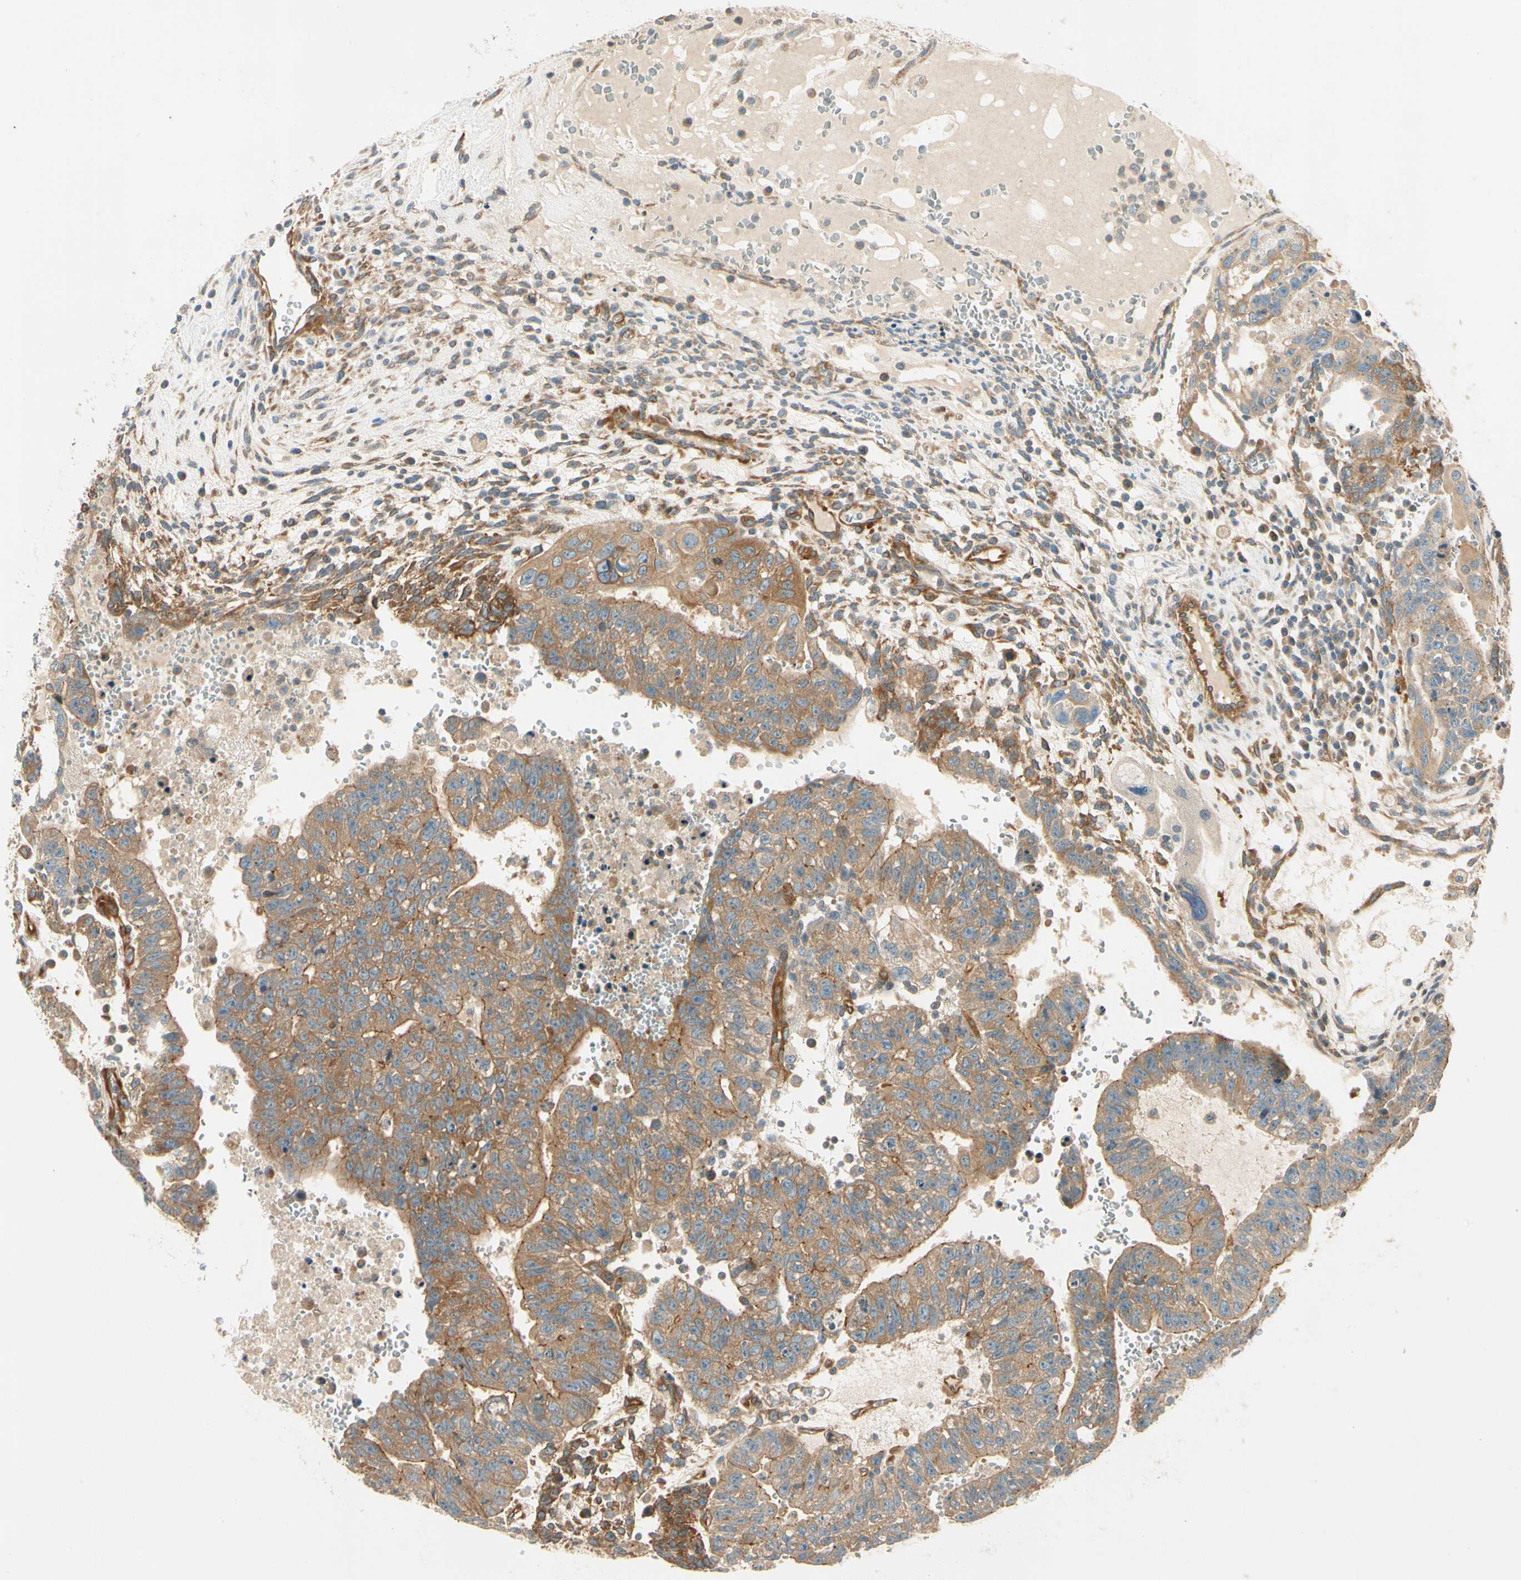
{"staining": {"intensity": "moderate", "quantity": ">75%", "location": "cytoplasmic/membranous"}, "tissue": "testis cancer", "cell_type": "Tumor cells", "image_type": "cancer", "snomed": [{"axis": "morphology", "description": "Seminoma, NOS"}, {"axis": "morphology", "description": "Carcinoma, Embryonal, NOS"}, {"axis": "topography", "description": "Testis"}], "caption": "Protein staining shows moderate cytoplasmic/membranous positivity in approximately >75% of tumor cells in testis embryonal carcinoma.", "gene": "ROCK2", "patient": {"sex": "male", "age": 52}}